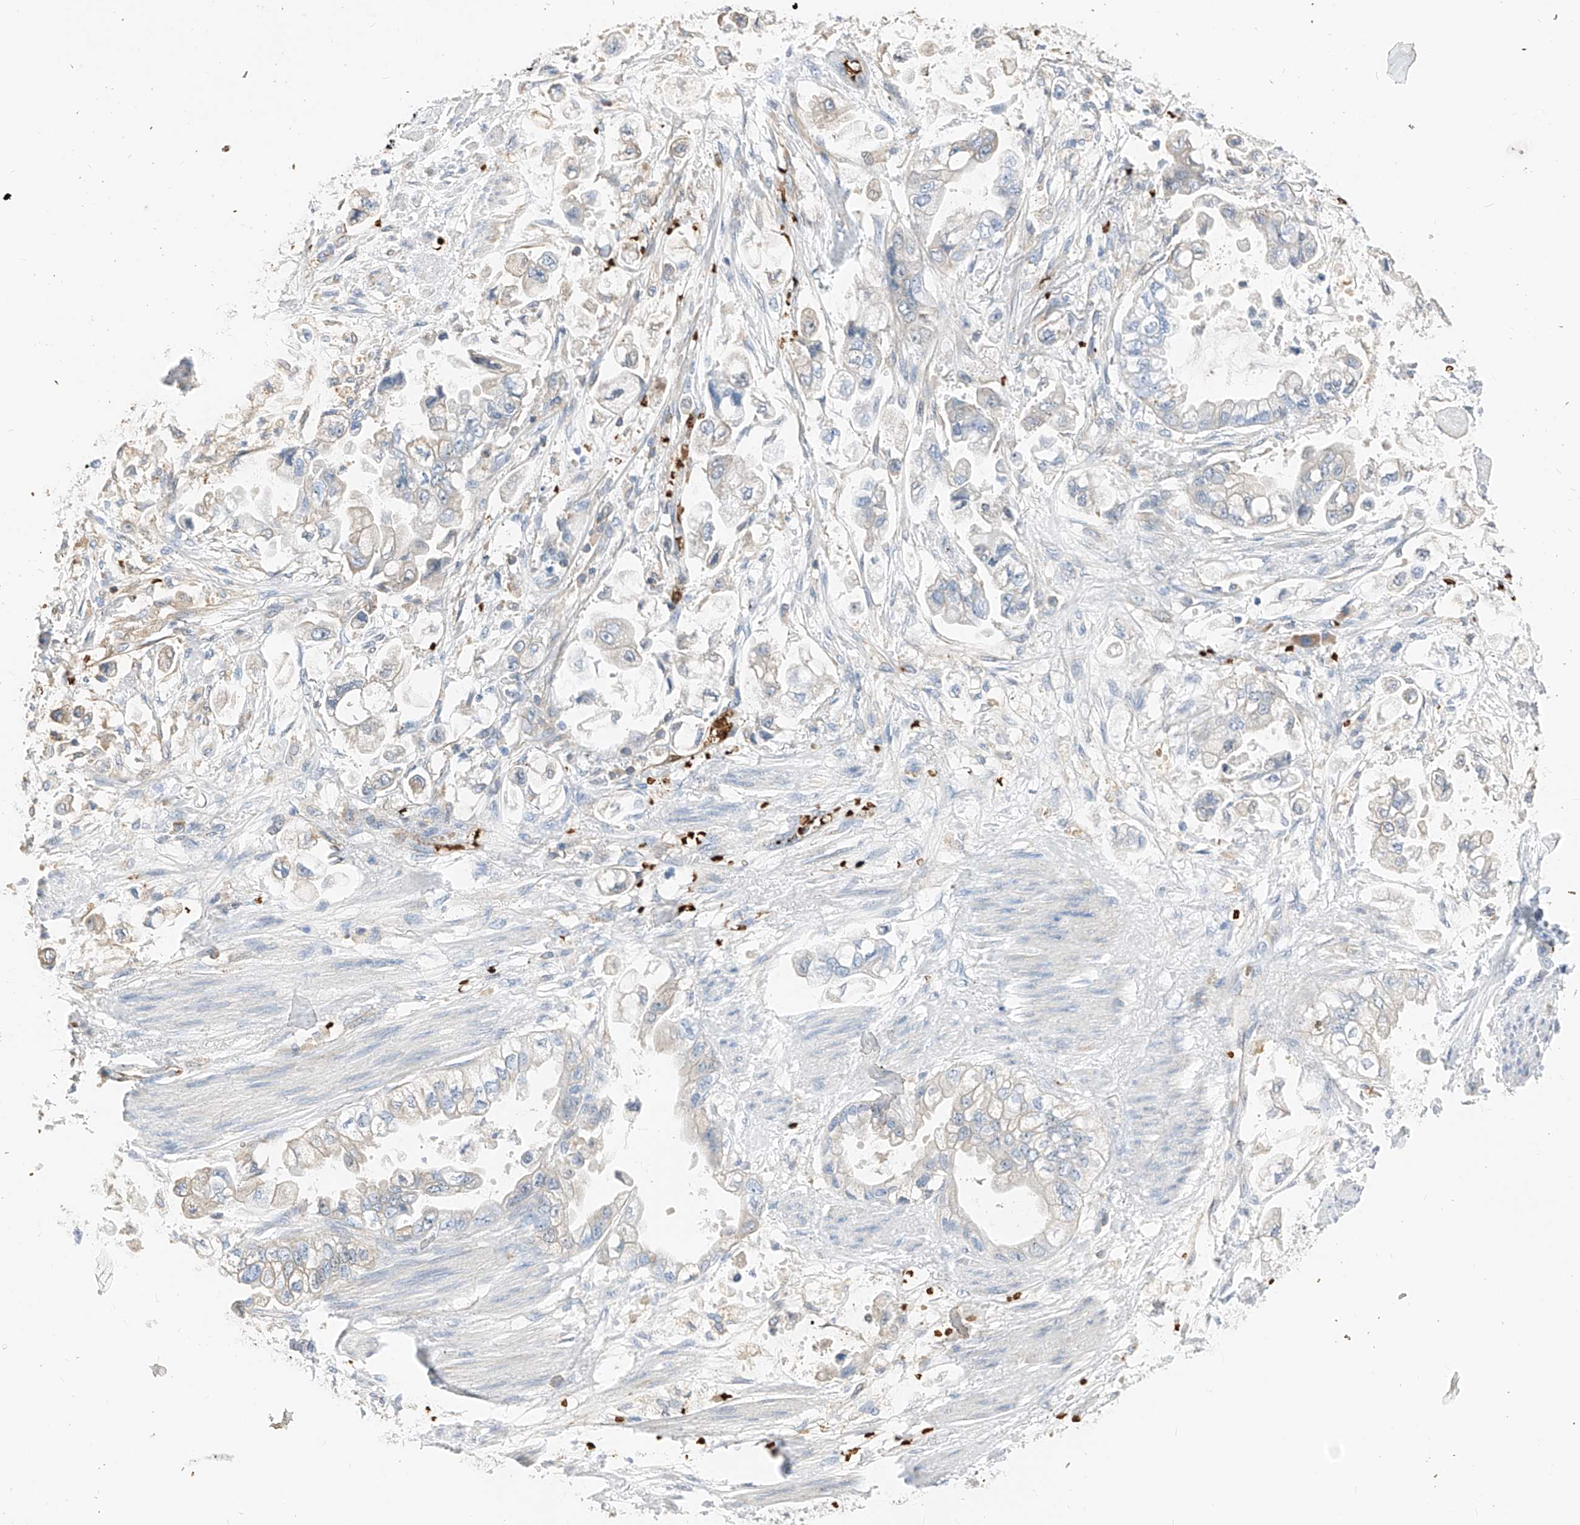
{"staining": {"intensity": "negative", "quantity": "none", "location": "none"}, "tissue": "stomach cancer", "cell_type": "Tumor cells", "image_type": "cancer", "snomed": [{"axis": "morphology", "description": "Adenocarcinoma, NOS"}, {"axis": "topography", "description": "Stomach"}], "caption": "This is an IHC histopathology image of stomach adenocarcinoma. There is no expression in tumor cells.", "gene": "PRSS23", "patient": {"sex": "male", "age": 62}}